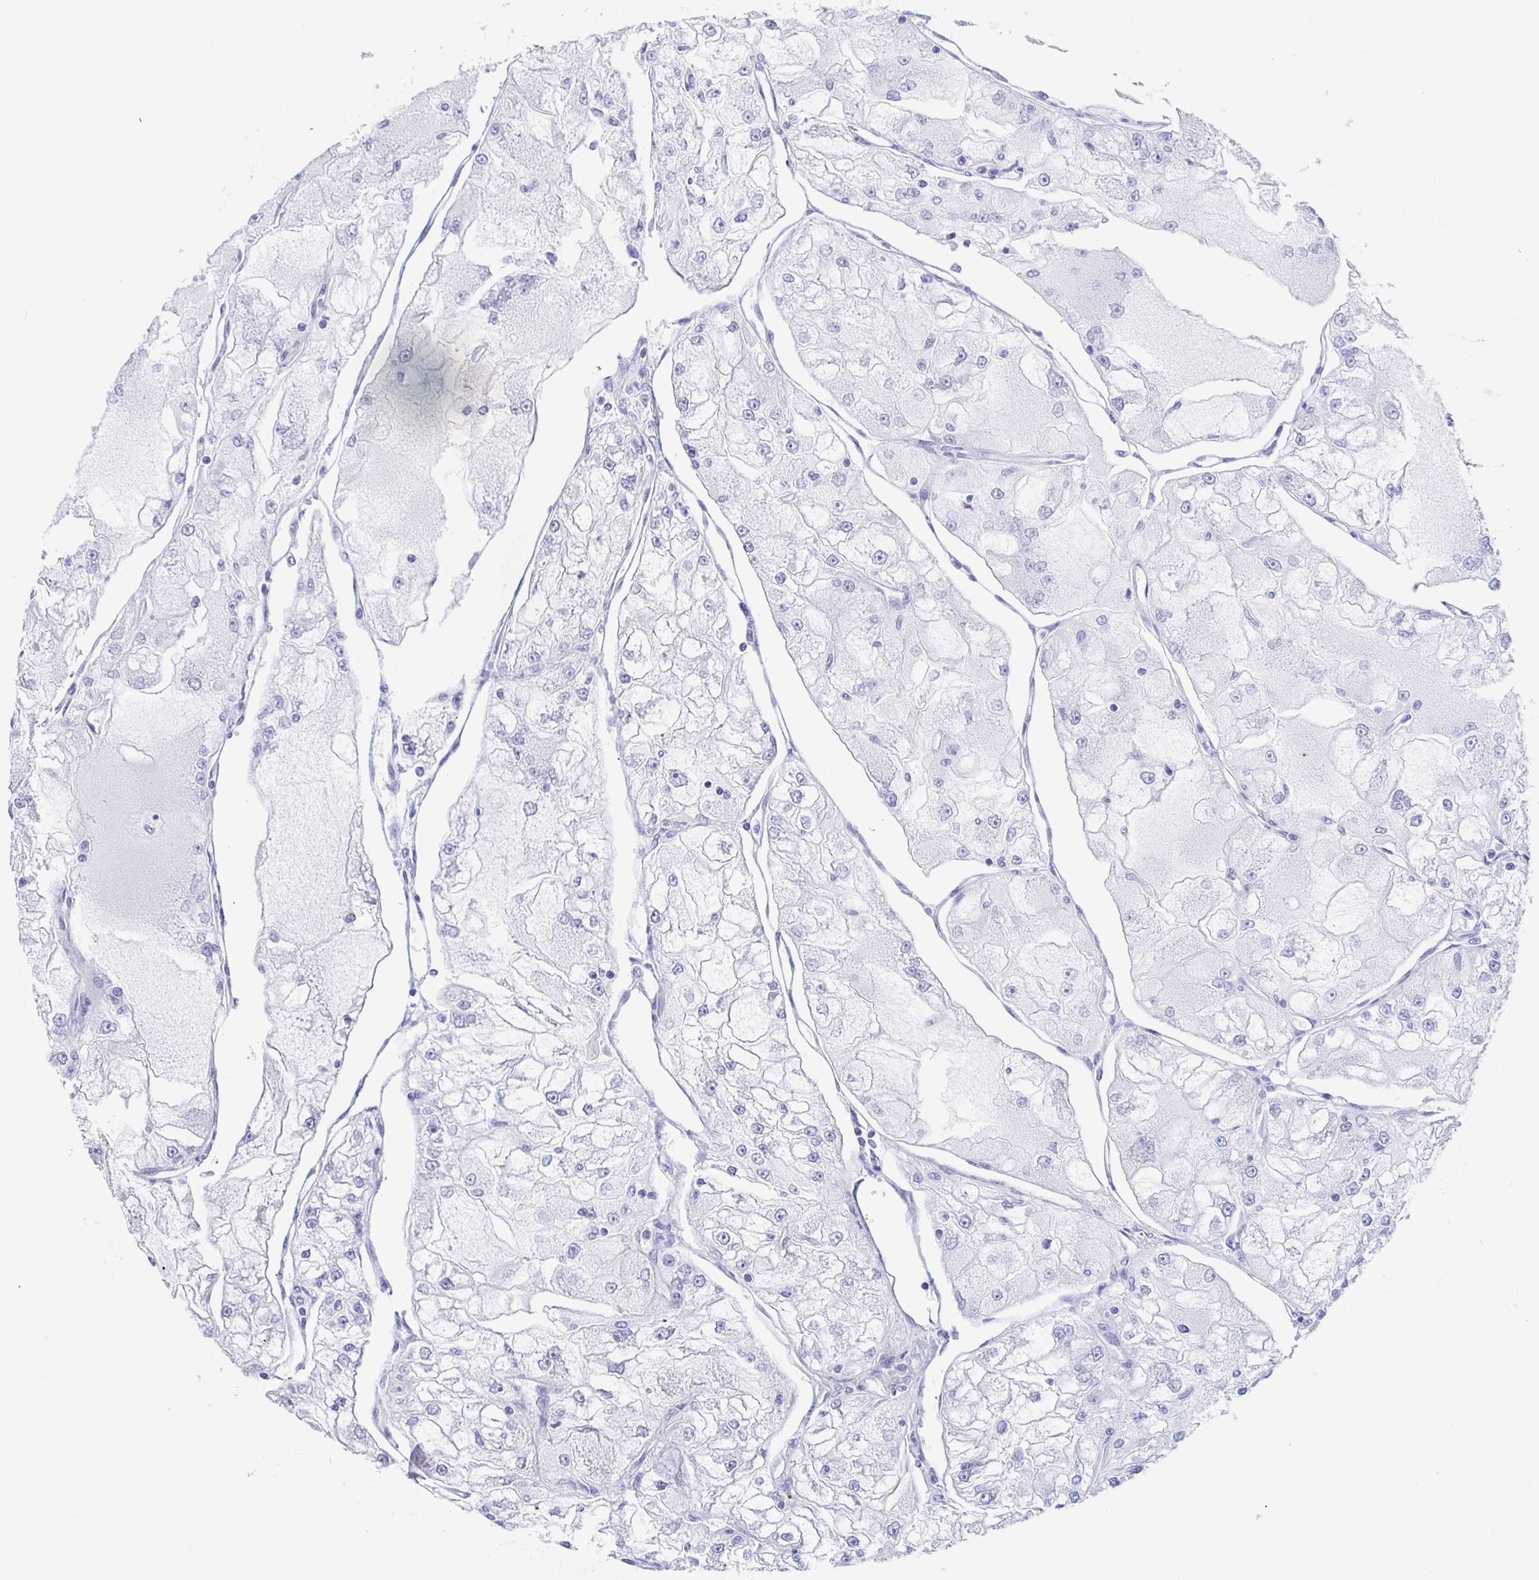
{"staining": {"intensity": "negative", "quantity": "none", "location": "none"}, "tissue": "renal cancer", "cell_type": "Tumor cells", "image_type": "cancer", "snomed": [{"axis": "morphology", "description": "Adenocarcinoma, NOS"}, {"axis": "topography", "description": "Kidney"}], "caption": "Immunohistochemistry (IHC) micrograph of human adenocarcinoma (renal) stained for a protein (brown), which reveals no staining in tumor cells.", "gene": "ZPBP", "patient": {"sex": "female", "age": 72}}